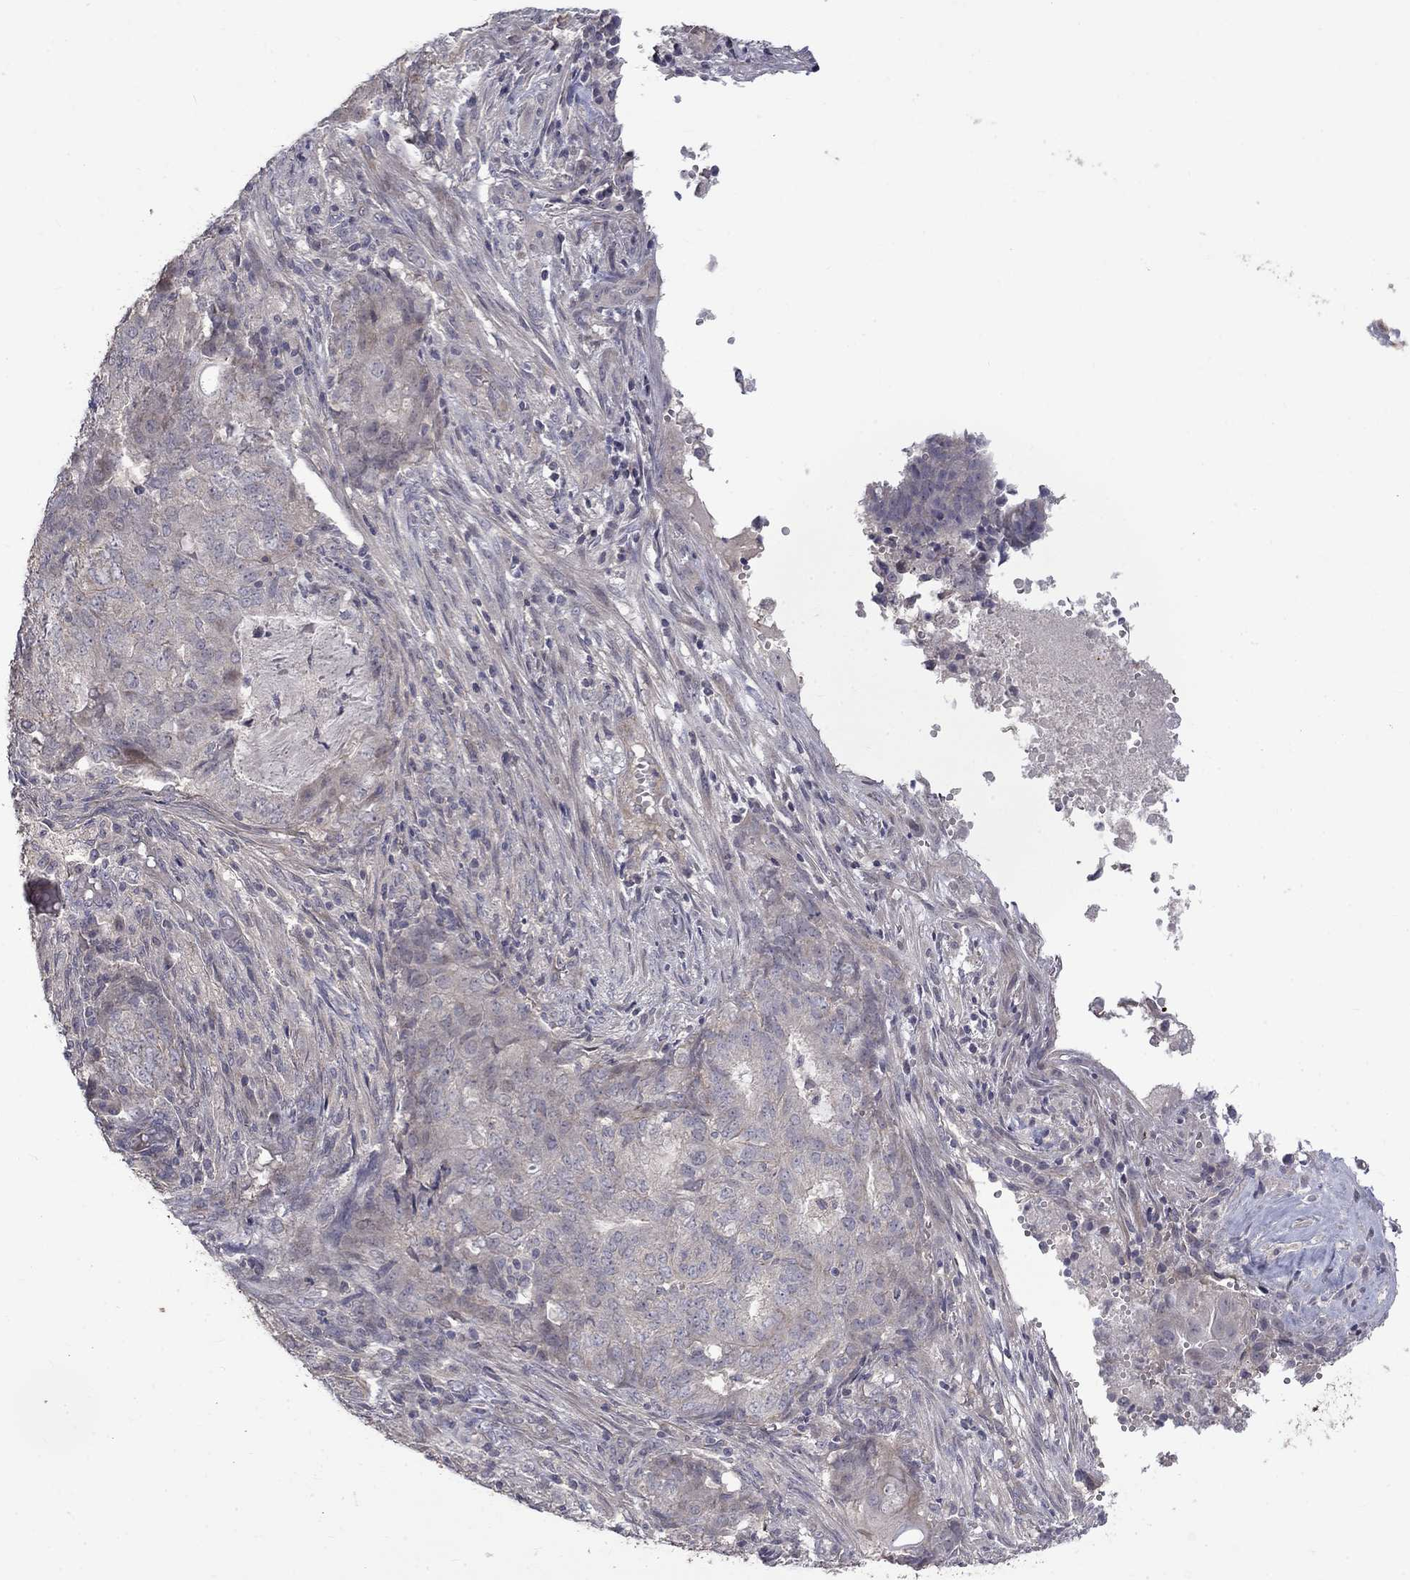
{"staining": {"intensity": "negative", "quantity": "none", "location": "none"}, "tissue": "endometrial cancer", "cell_type": "Tumor cells", "image_type": "cancer", "snomed": [{"axis": "morphology", "description": "Adenocarcinoma, NOS"}, {"axis": "topography", "description": "Endometrium"}], "caption": "Image shows no protein staining in tumor cells of endometrial cancer (adenocarcinoma) tissue.", "gene": "SLC39A14", "patient": {"sex": "female", "age": 62}}